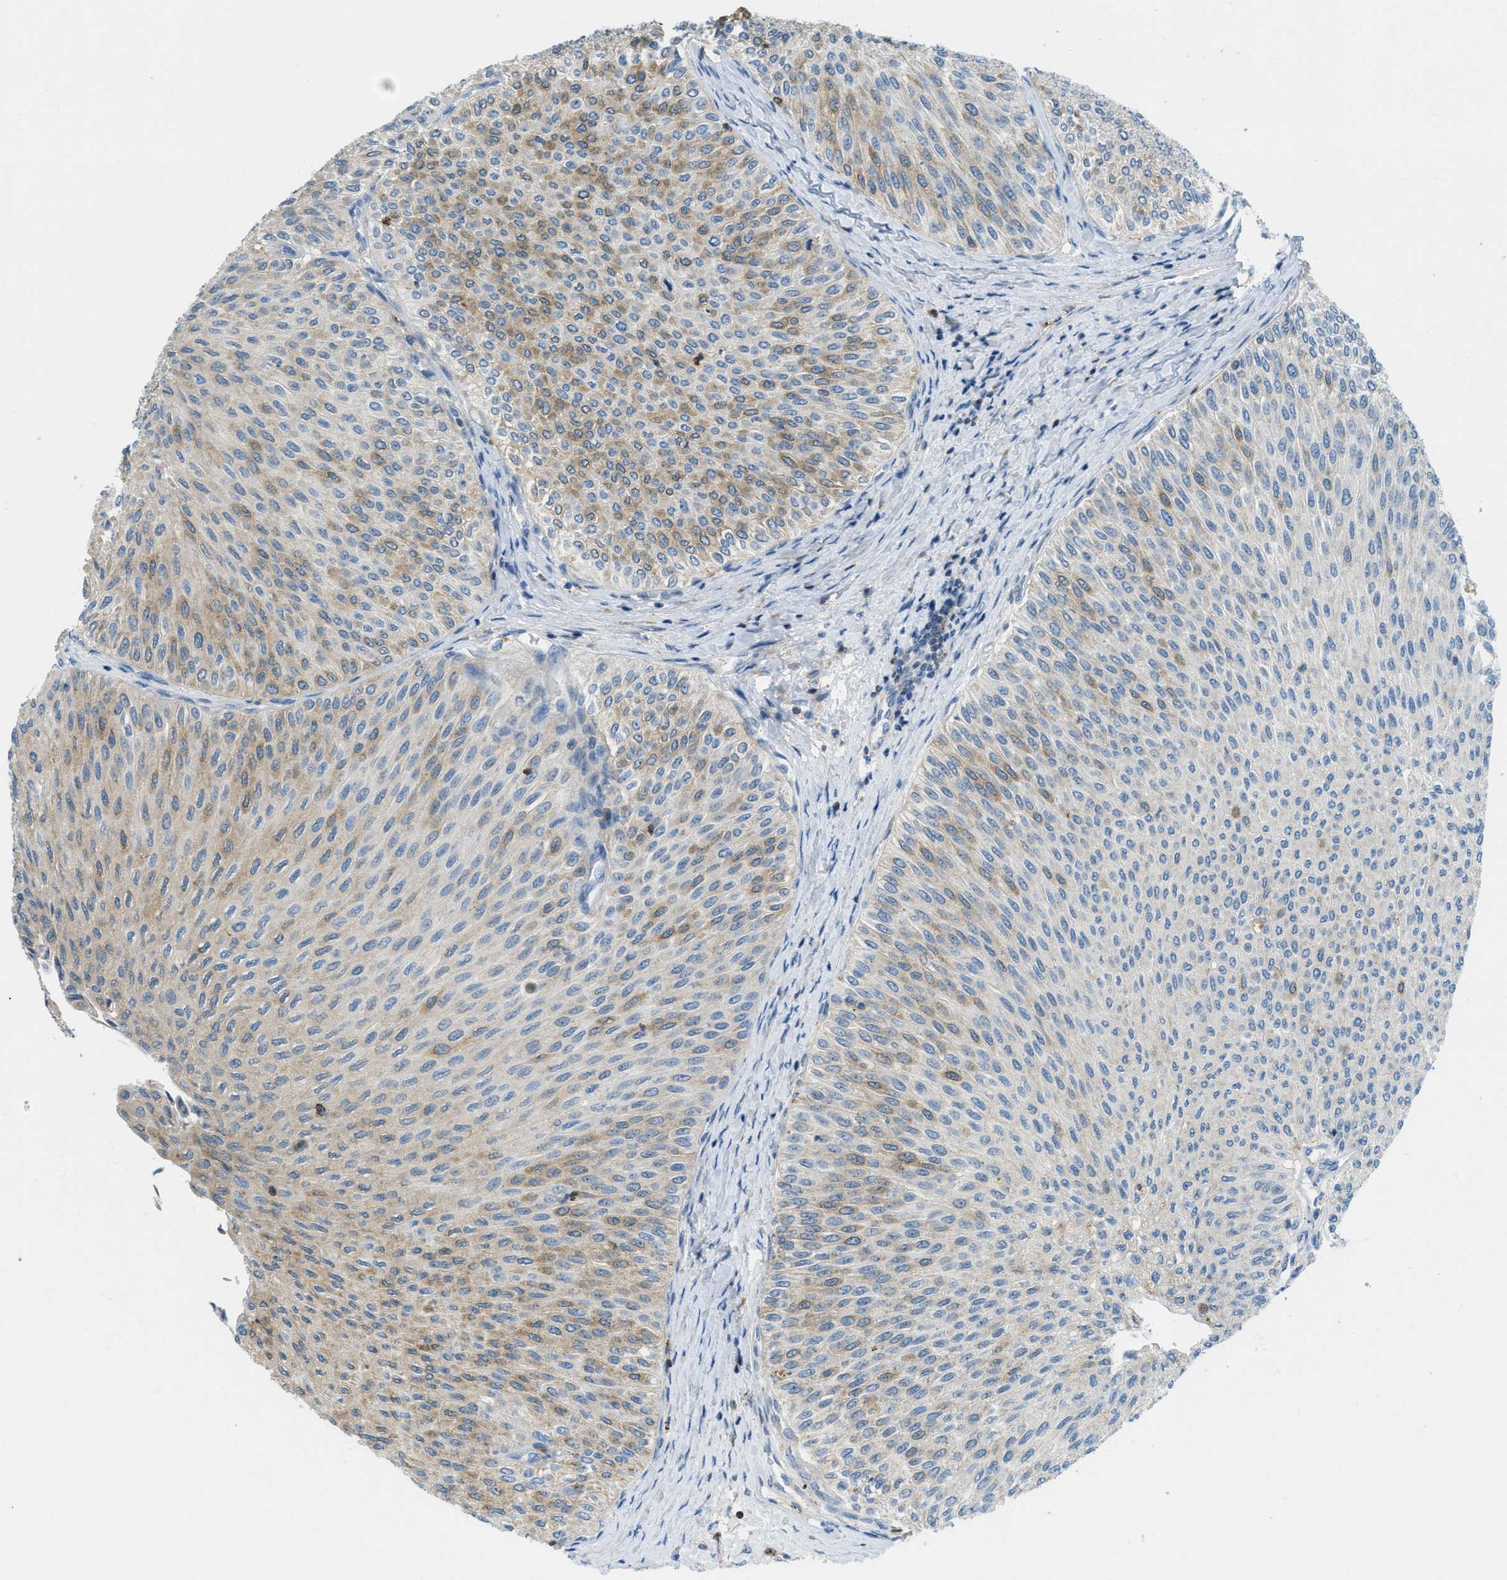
{"staining": {"intensity": "weak", "quantity": "25%-75%", "location": "cytoplasmic/membranous"}, "tissue": "urothelial cancer", "cell_type": "Tumor cells", "image_type": "cancer", "snomed": [{"axis": "morphology", "description": "Urothelial carcinoma, Low grade"}, {"axis": "topography", "description": "Urinary bladder"}], "caption": "Tumor cells reveal weak cytoplasmic/membranous staining in approximately 25%-75% of cells in low-grade urothelial carcinoma.", "gene": "PLBD2", "patient": {"sex": "male", "age": 78}}